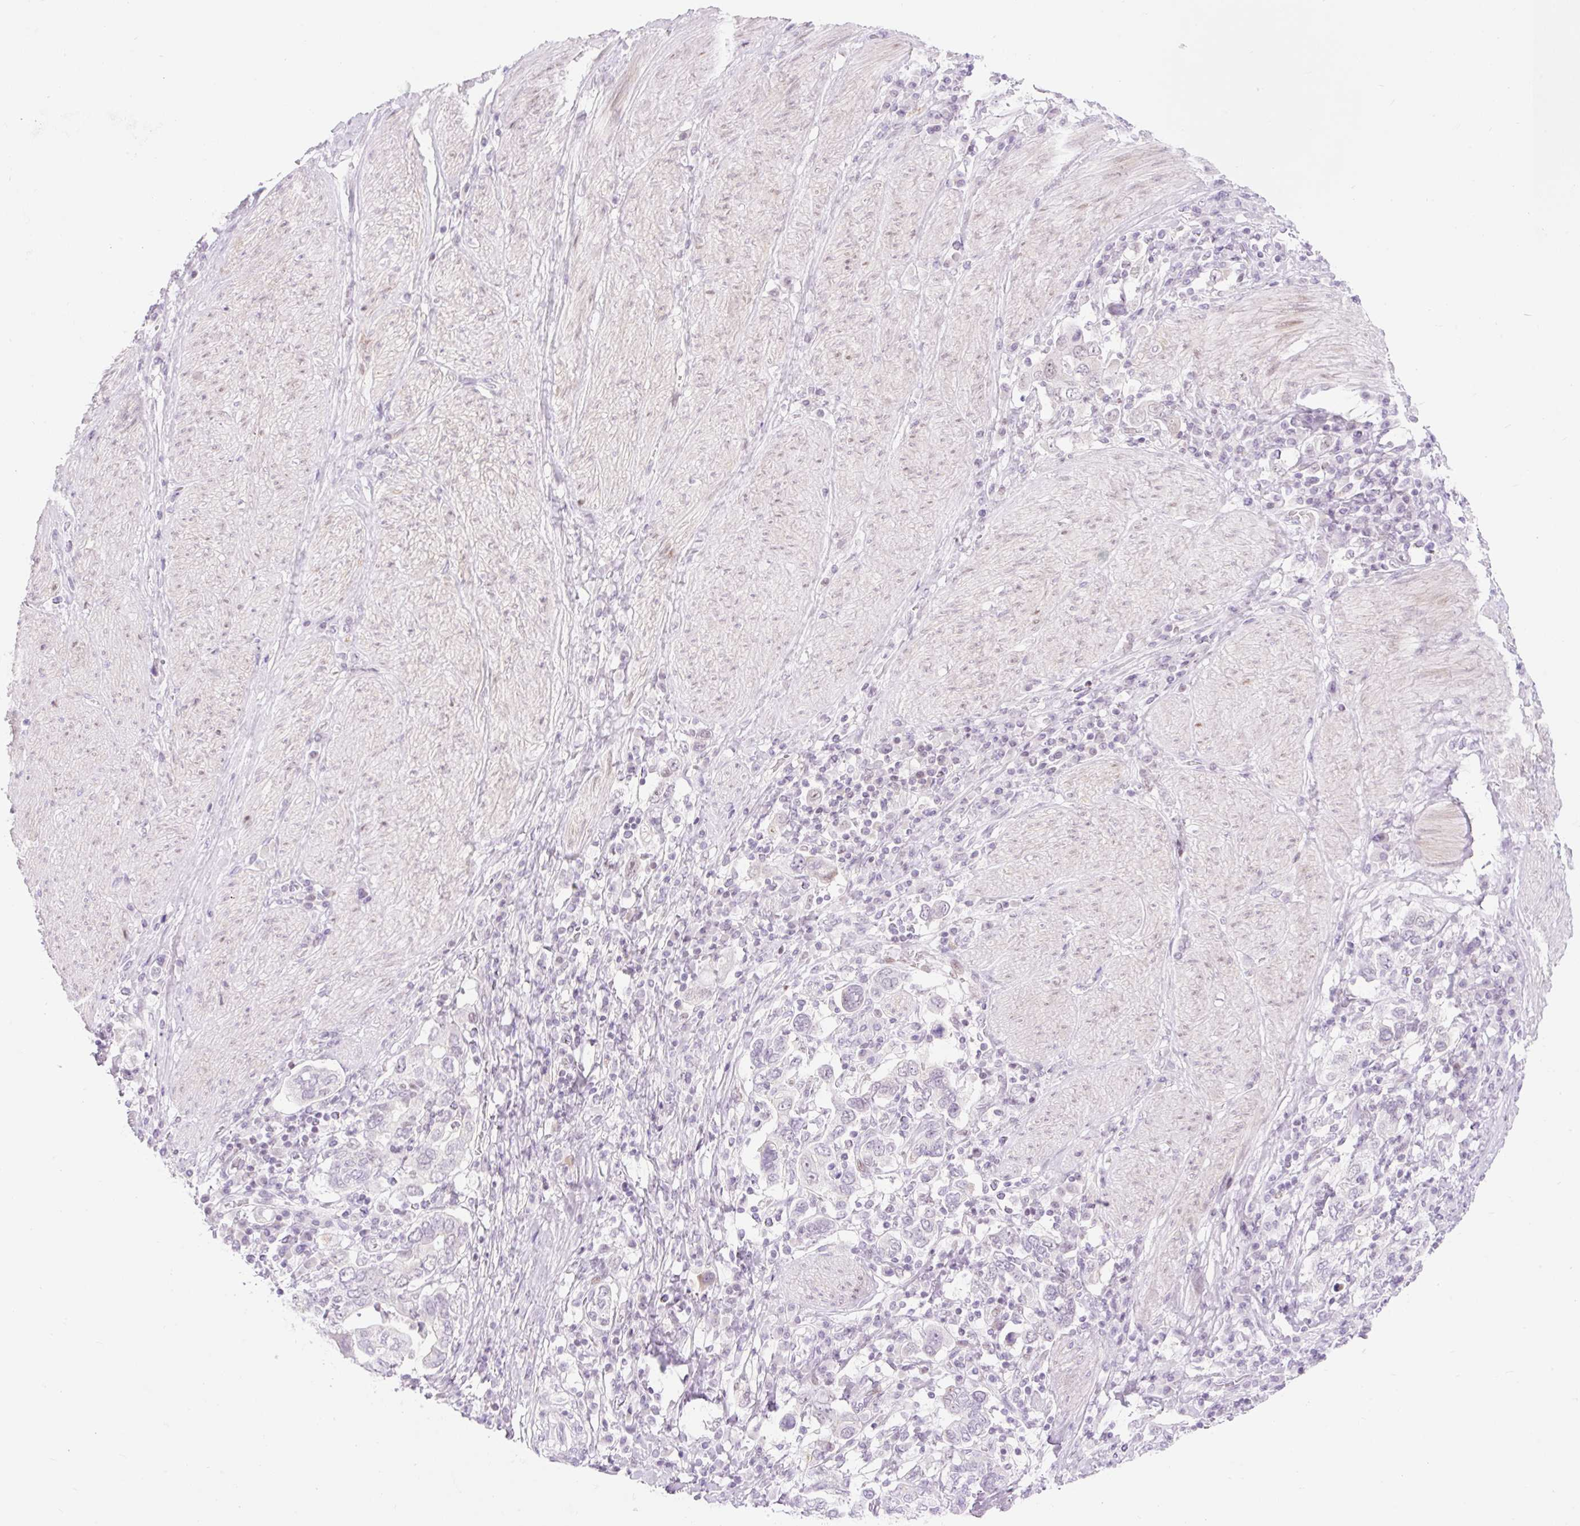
{"staining": {"intensity": "negative", "quantity": "none", "location": "none"}, "tissue": "stomach cancer", "cell_type": "Tumor cells", "image_type": "cancer", "snomed": [{"axis": "morphology", "description": "Adenocarcinoma, NOS"}, {"axis": "topography", "description": "Stomach, upper"}, {"axis": "topography", "description": "Stomach"}], "caption": "High power microscopy image of an immunohistochemistry (IHC) image of stomach adenocarcinoma, revealing no significant staining in tumor cells. (DAB IHC visualized using brightfield microscopy, high magnification).", "gene": "H2BW1", "patient": {"sex": "male", "age": 62}}